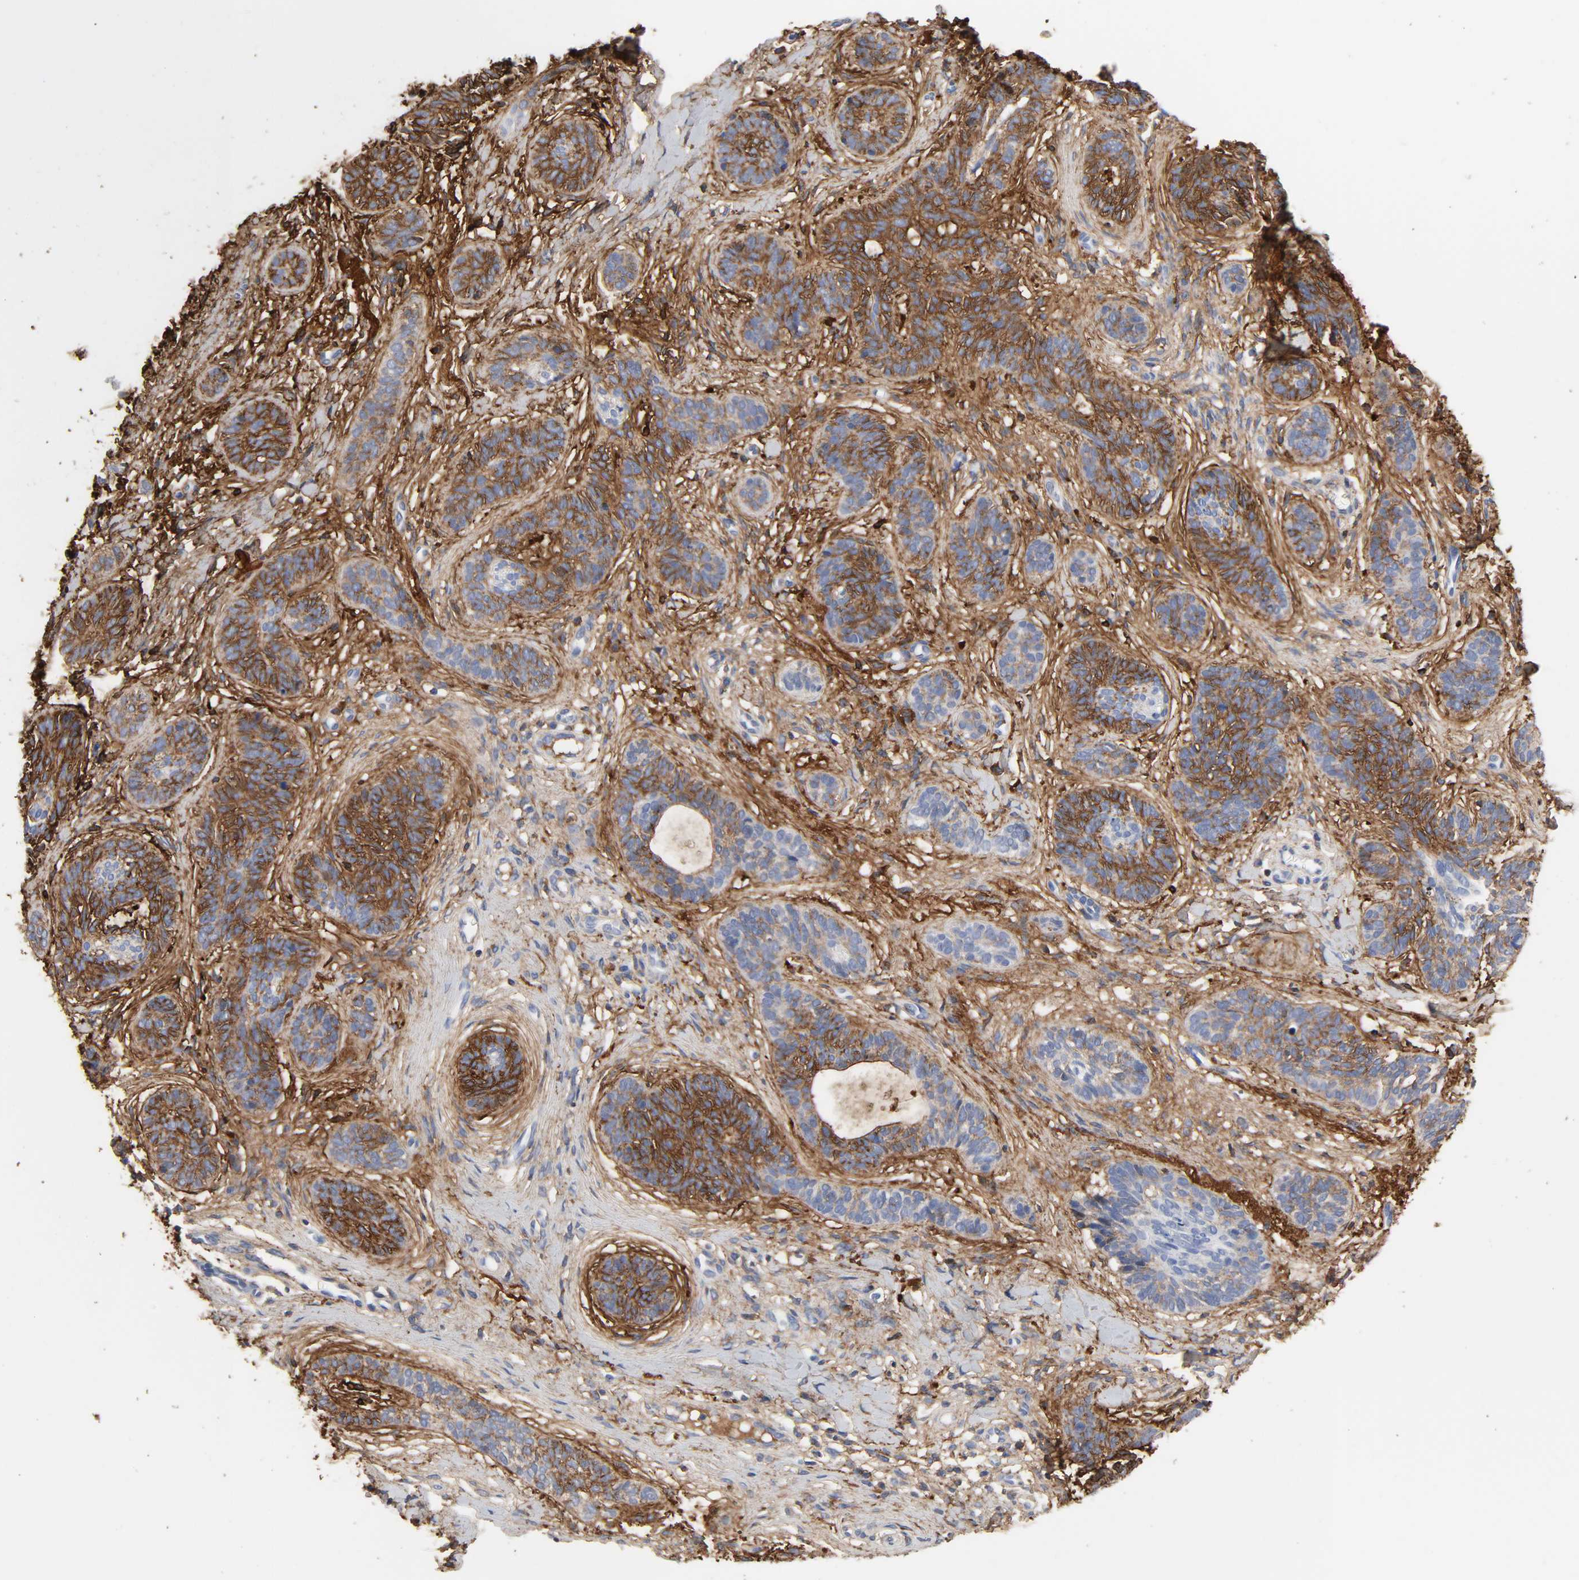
{"staining": {"intensity": "strong", "quantity": ">75%", "location": "cytoplasmic/membranous"}, "tissue": "skin cancer", "cell_type": "Tumor cells", "image_type": "cancer", "snomed": [{"axis": "morphology", "description": "Normal tissue, NOS"}, {"axis": "morphology", "description": "Basal cell carcinoma"}, {"axis": "topography", "description": "Skin"}], "caption": "A high amount of strong cytoplasmic/membranous staining is appreciated in approximately >75% of tumor cells in skin basal cell carcinoma tissue. The staining is performed using DAB brown chromogen to label protein expression. The nuclei are counter-stained blue using hematoxylin.", "gene": "FBLN1", "patient": {"sex": "male", "age": 63}}